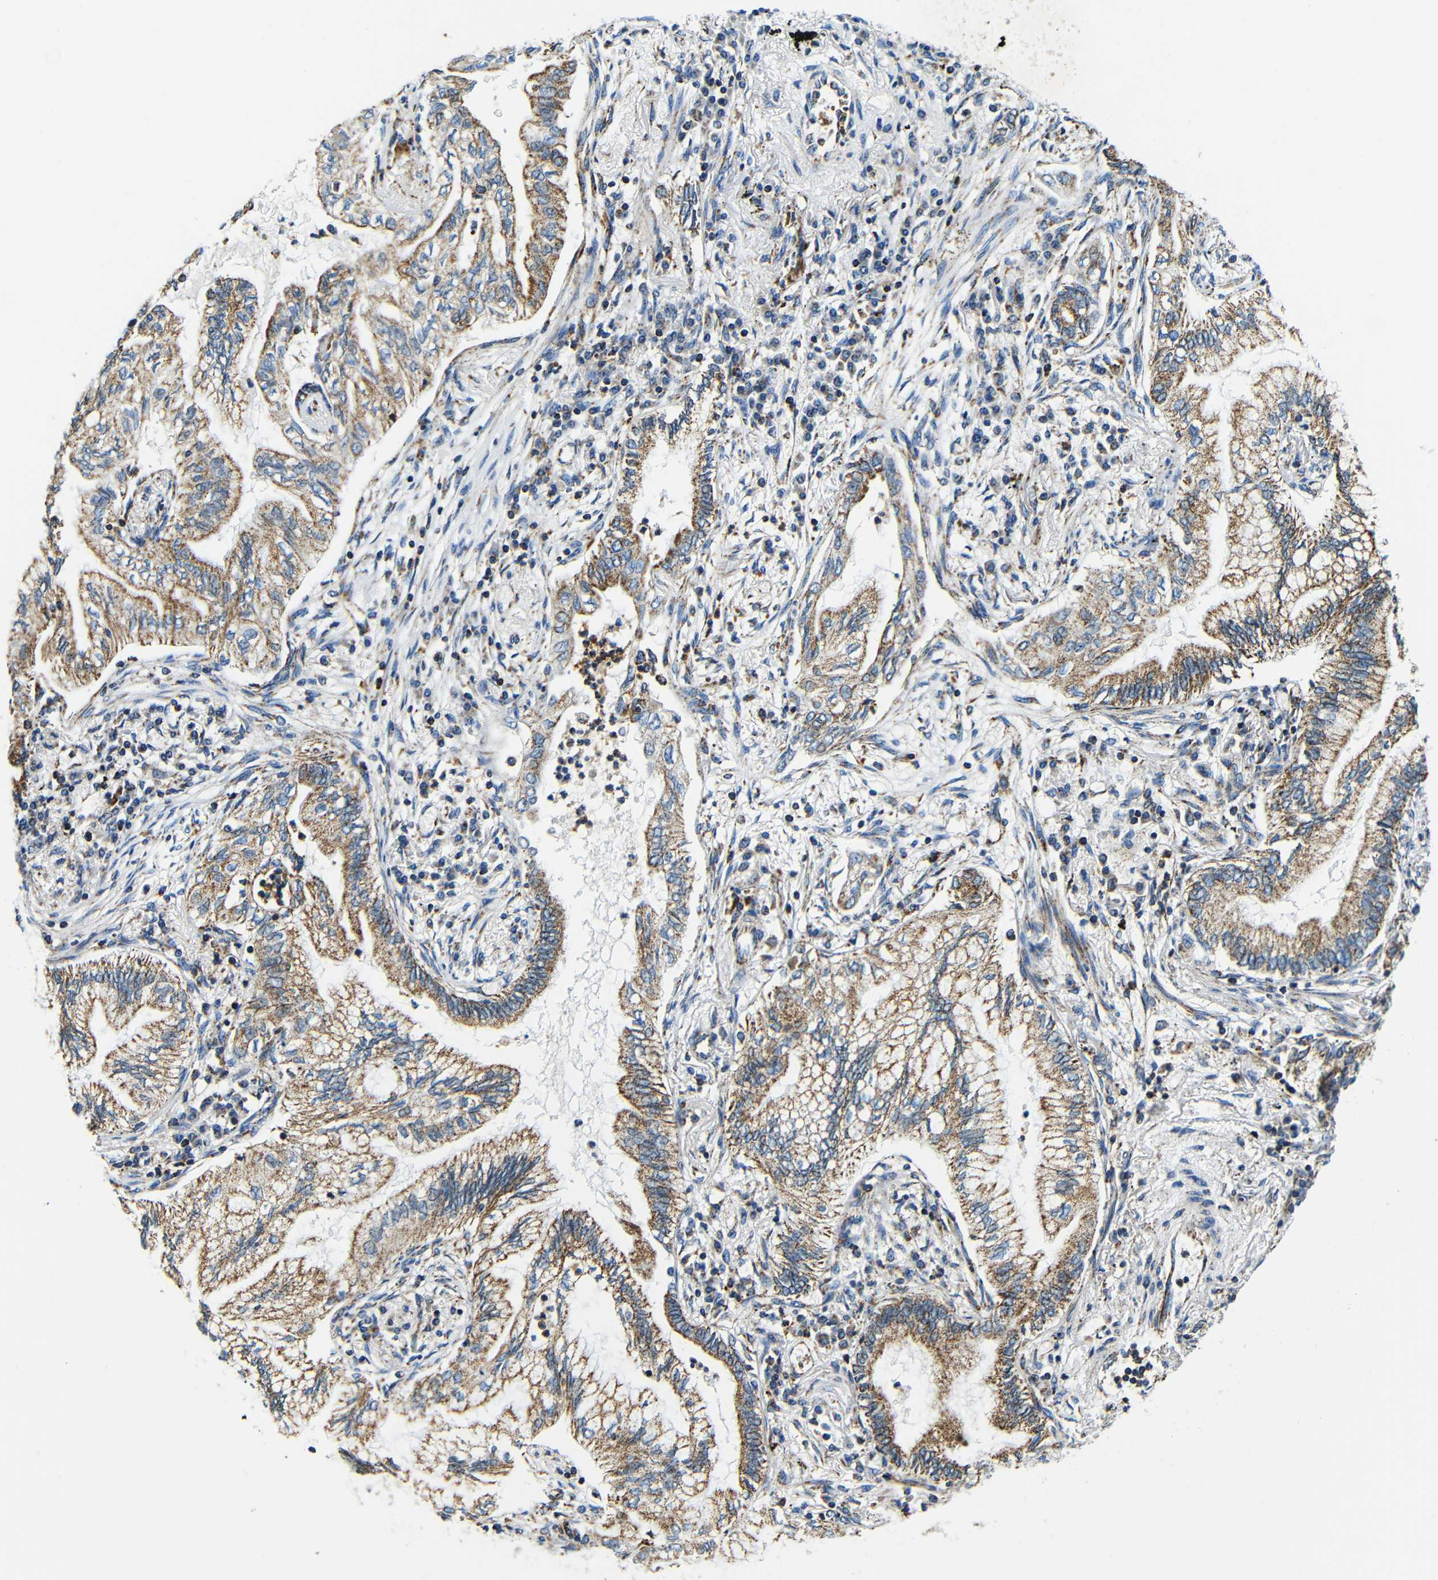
{"staining": {"intensity": "moderate", "quantity": ">75%", "location": "cytoplasmic/membranous"}, "tissue": "lung cancer", "cell_type": "Tumor cells", "image_type": "cancer", "snomed": [{"axis": "morphology", "description": "Normal tissue, NOS"}, {"axis": "morphology", "description": "Adenocarcinoma, NOS"}, {"axis": "topography", "description": "Bronchus"}, {"axis": "topography", "description": "Lung"}], "caption": "DAB immunohistochemical staining of adenocarcinoma (lung) exhibits moderate cytoplasmic/membranous protein staining in about >75% of tumor cells. Nuclei are stained in blue.", "gene": "GALNT18", "patient": {"sex": "female", "age": 70}}